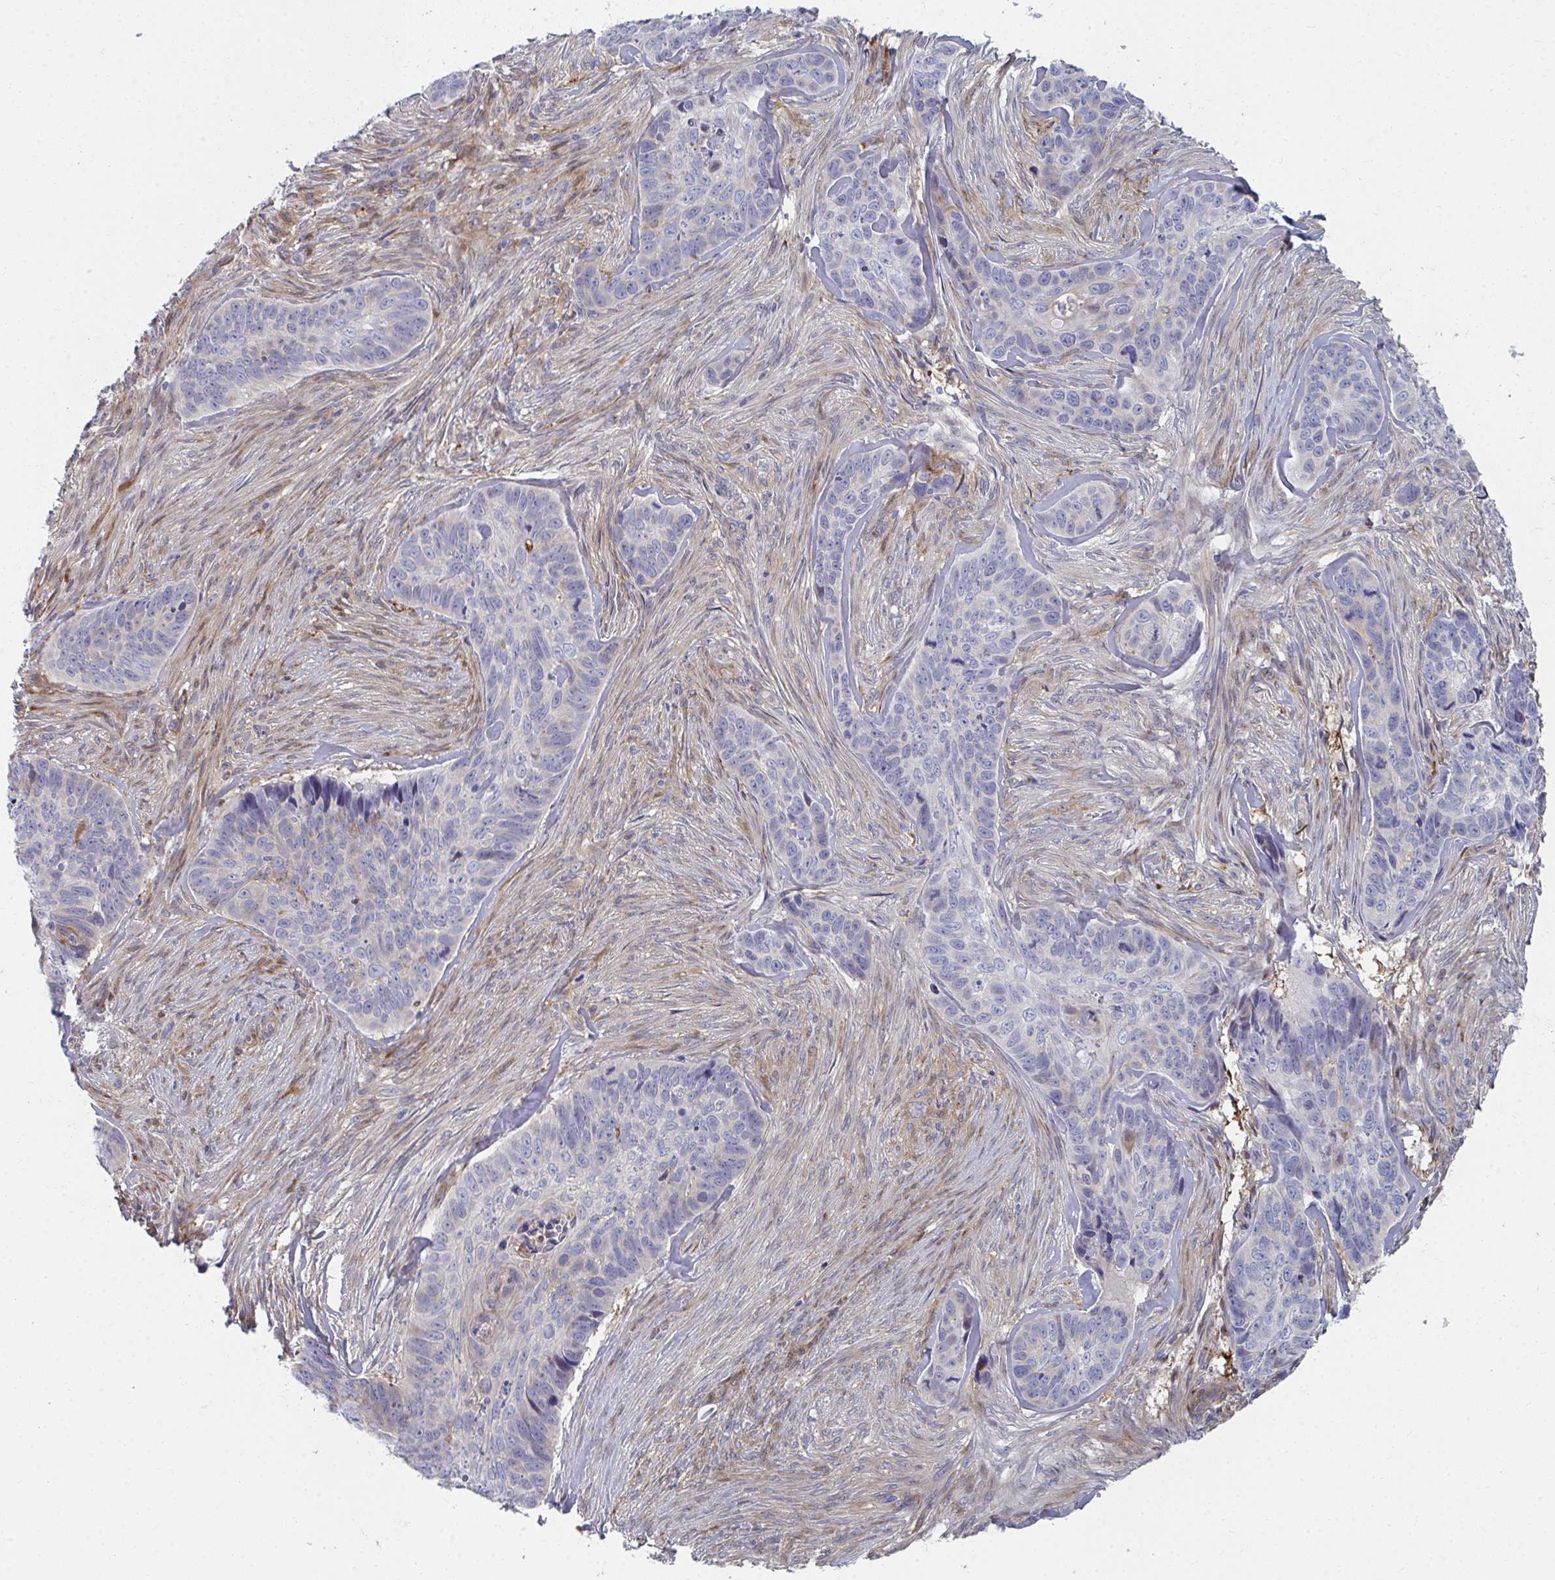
{"staining": {"intensity": "negative", "quantity": "none", "location": "none"}, "tissue": "skin cancer", "cell_type": "Tumor cells", "image_type": "cancer", "snomed": [{"axis": "morphology", "description": "Basal cell carcinoma"}, {"axis": "topography", "description": "Skin"}], "caption": "A photomicrograph of human skin cancer (basal cell carcinoma) is negative for staining in tumor cells.", "gene": "PSMG1", "patient": {"sex": "female", "age": 82}}